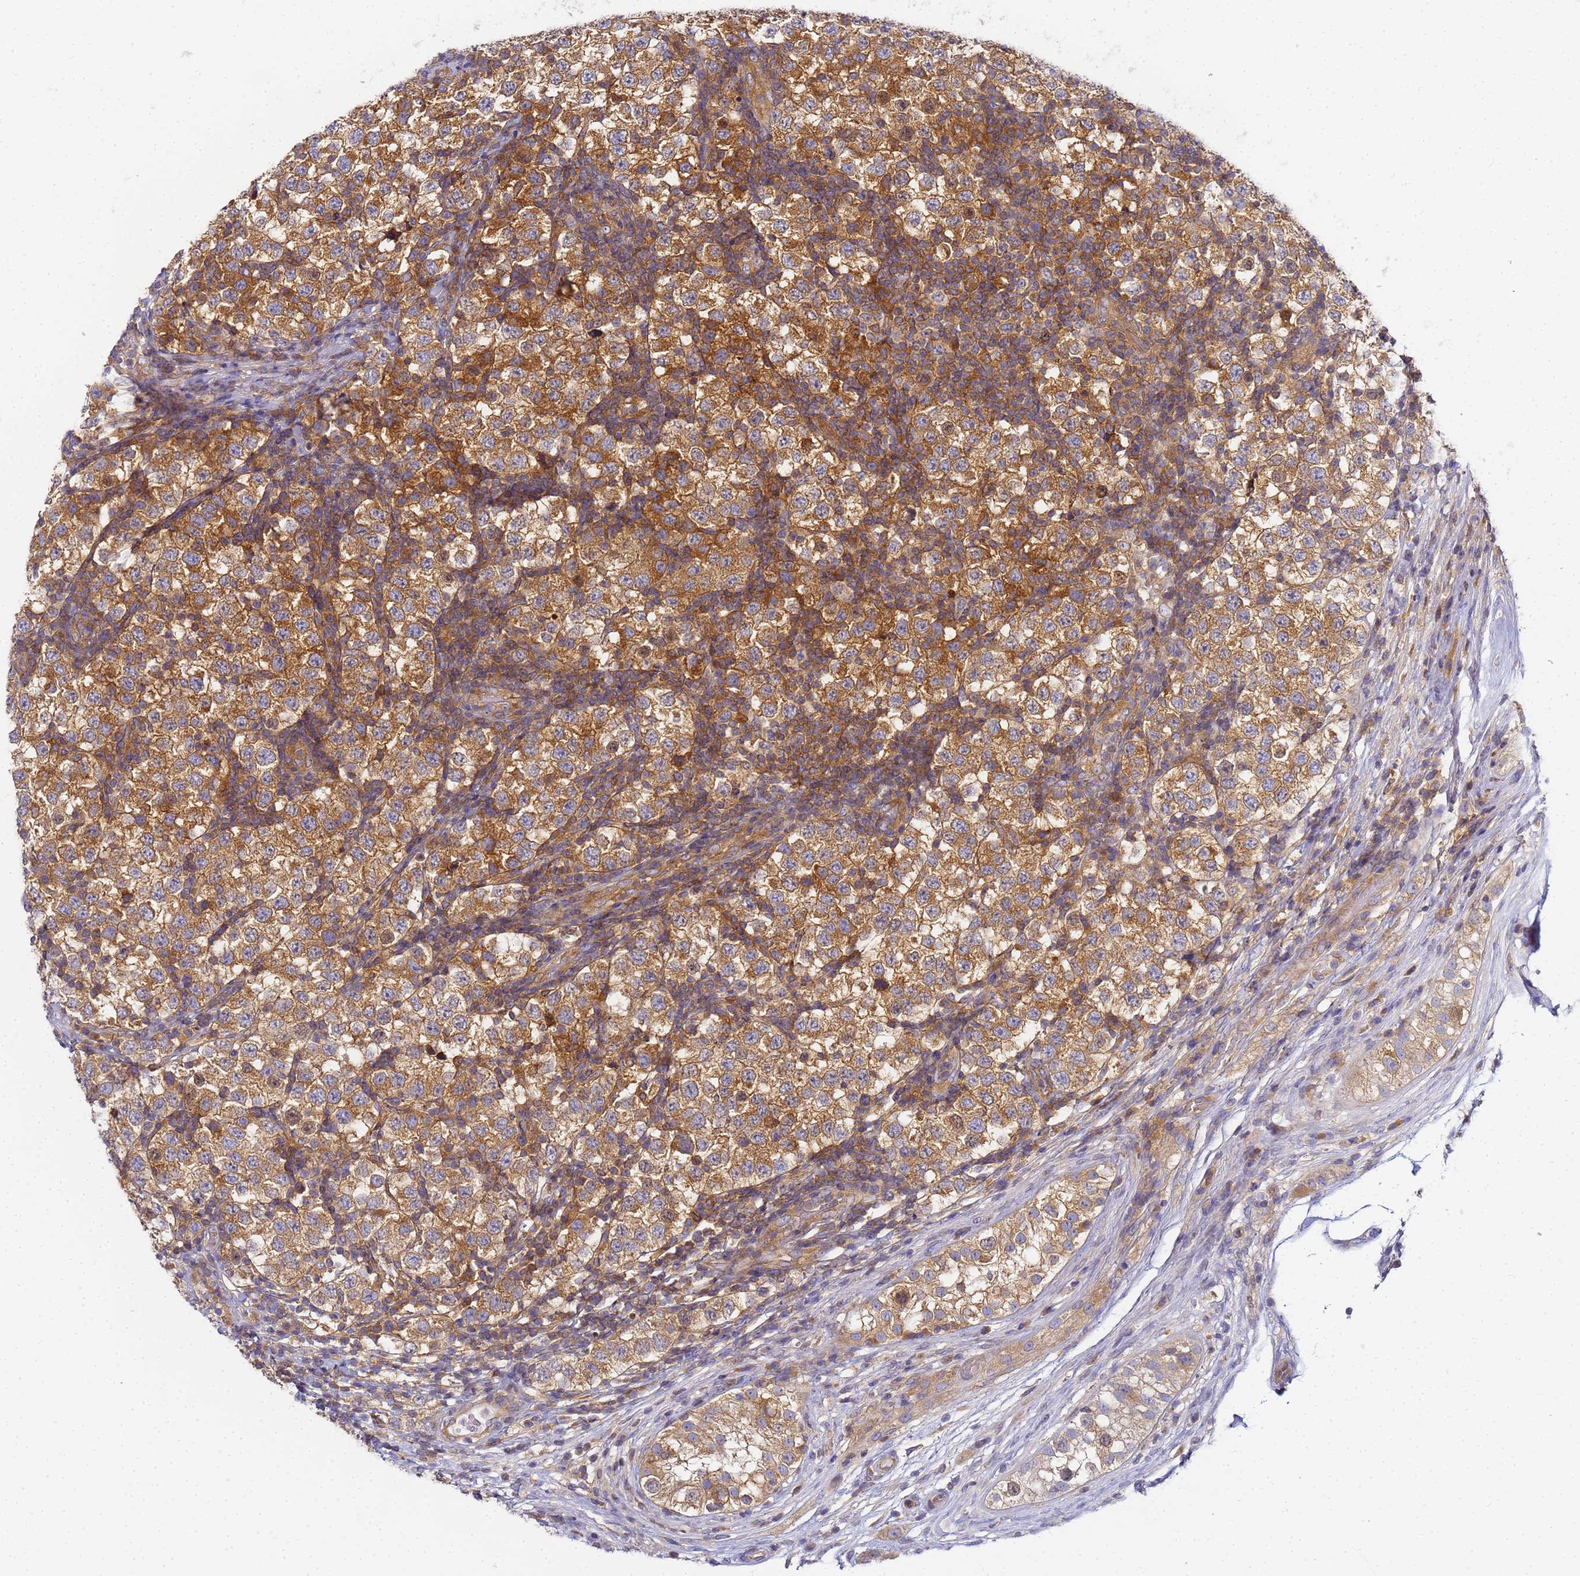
{"staining": {"intensity": "moderate", "quantity": ">75%", "location": "cytoplasmic/membranous"}, "tissue": "testis cancer", "cell_type": "Tumor cells", "image_type": "cancer", "snomed": [{"axis": "morphology", "description": "Seminoma, NOS"}, {"axis": "topography", "description": "Testis"}], "caption": "A histopathology image showing moderate cytoplasmic/membranous positivity in approximately >75% of tumor cells in testis seminoma, as visualized by brown immunohistochemical staining.", "gene": "CHM", "patient": {"sex": "male", "age": 34}}